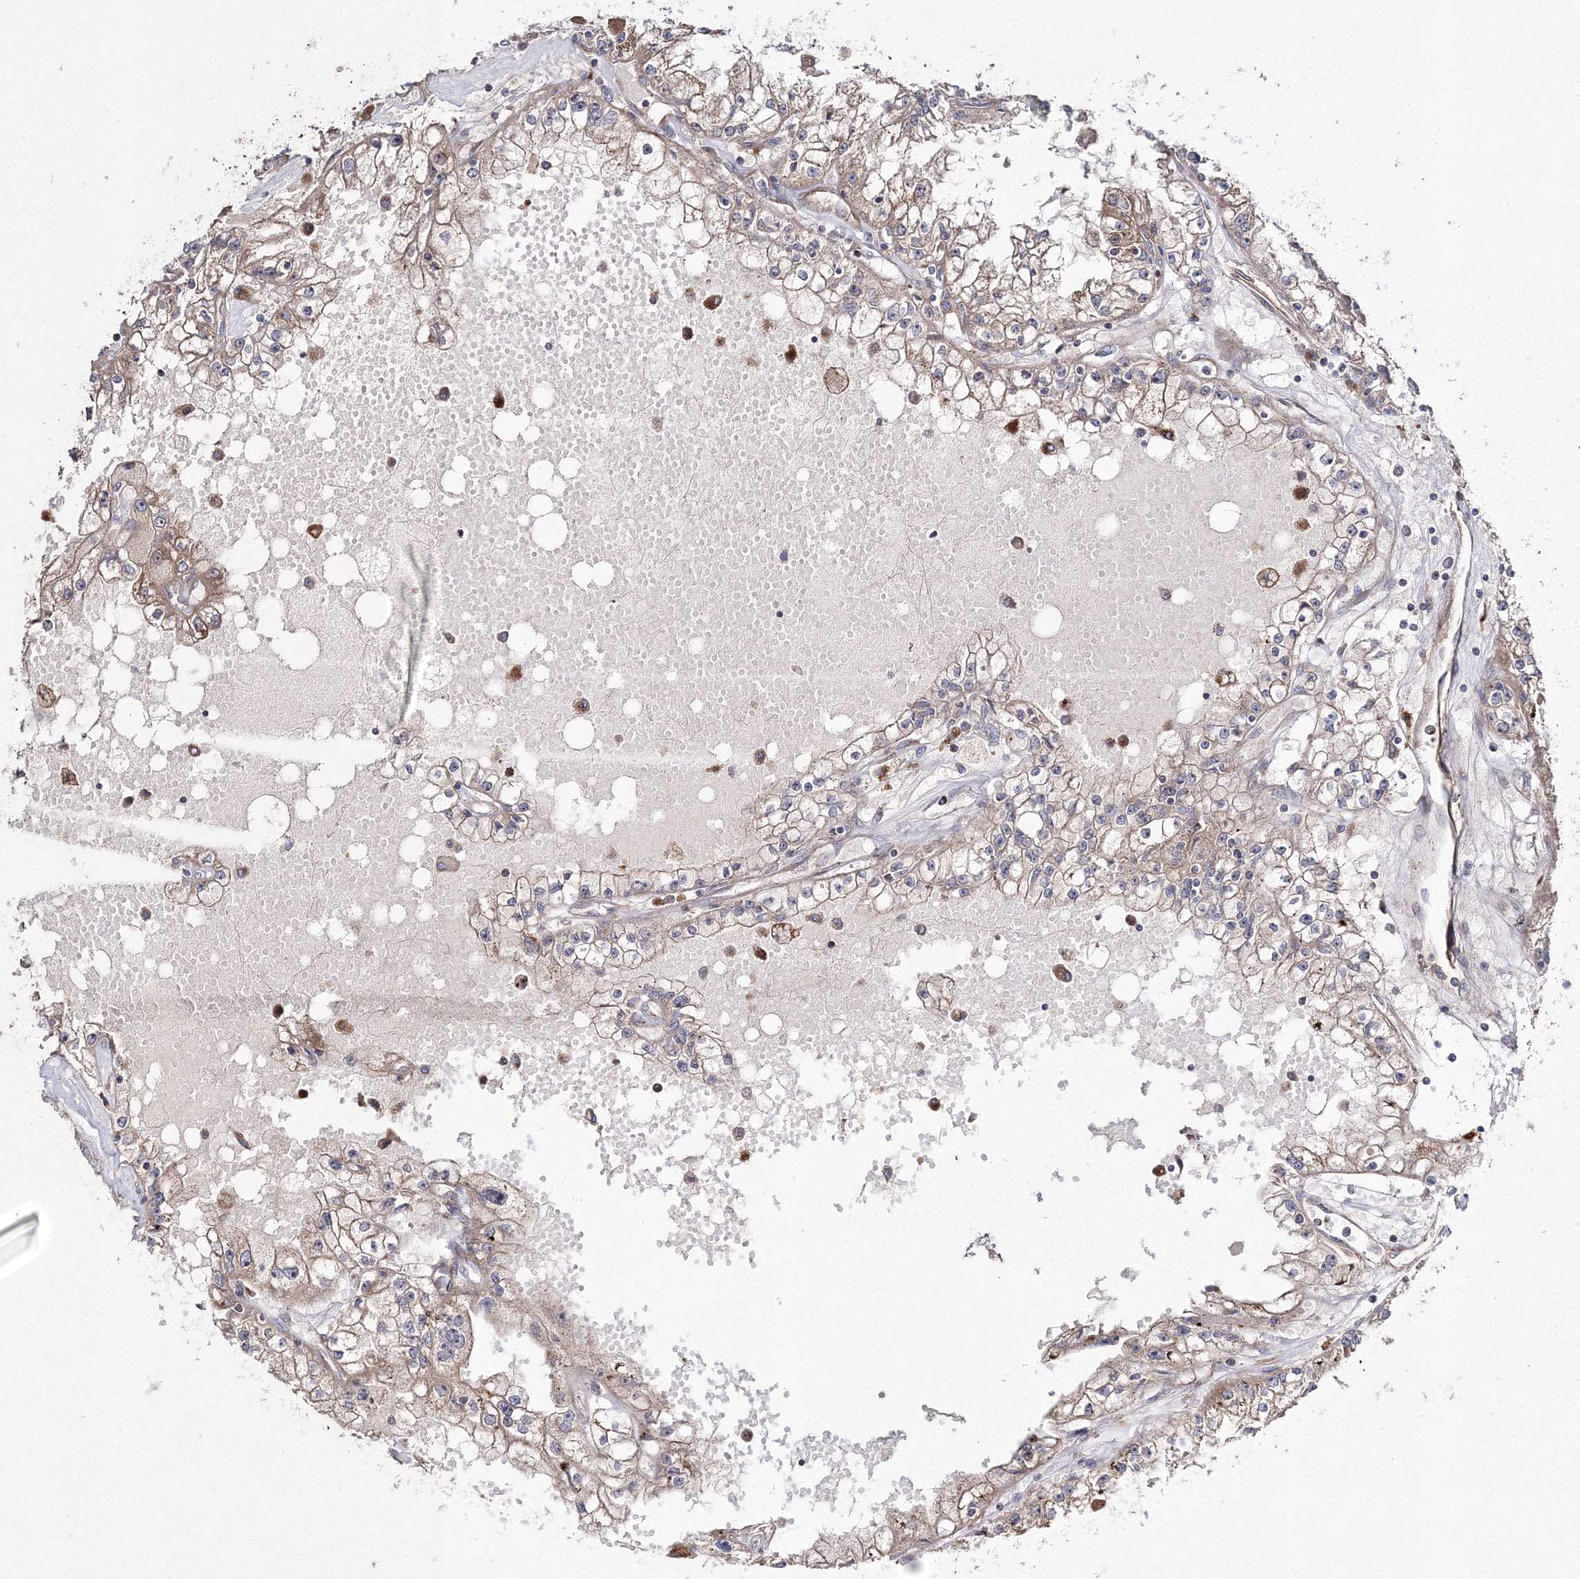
{"staining": {"intensity": "weak", "quantity": ">75%", "location": "cytoplasmic/membranous"}, "tissue": "renal cancer", "cell_type": "Tumor cells", "image_type": "cancer", "snomed": [{"axis": "morphology", "description": "Adenocarcinoma, NOS"}, {"axis": "topography", "description": "Kidney"}], "caption": "An immunohistochemistry image of neoplastic tissue is shown. Protein staining in brown labels weak cytoplasmic/membranous positivity in renal cancer within tumor cells. The staining was performed using DAB (3,3'-diaminobenzidine) to visualize the protein expression in brown, while the nuclei were stained in blue with hematoxylin (Magnification: 20x).", "gene": "DDO", "patient": {"sex": "male", "age": 56}}